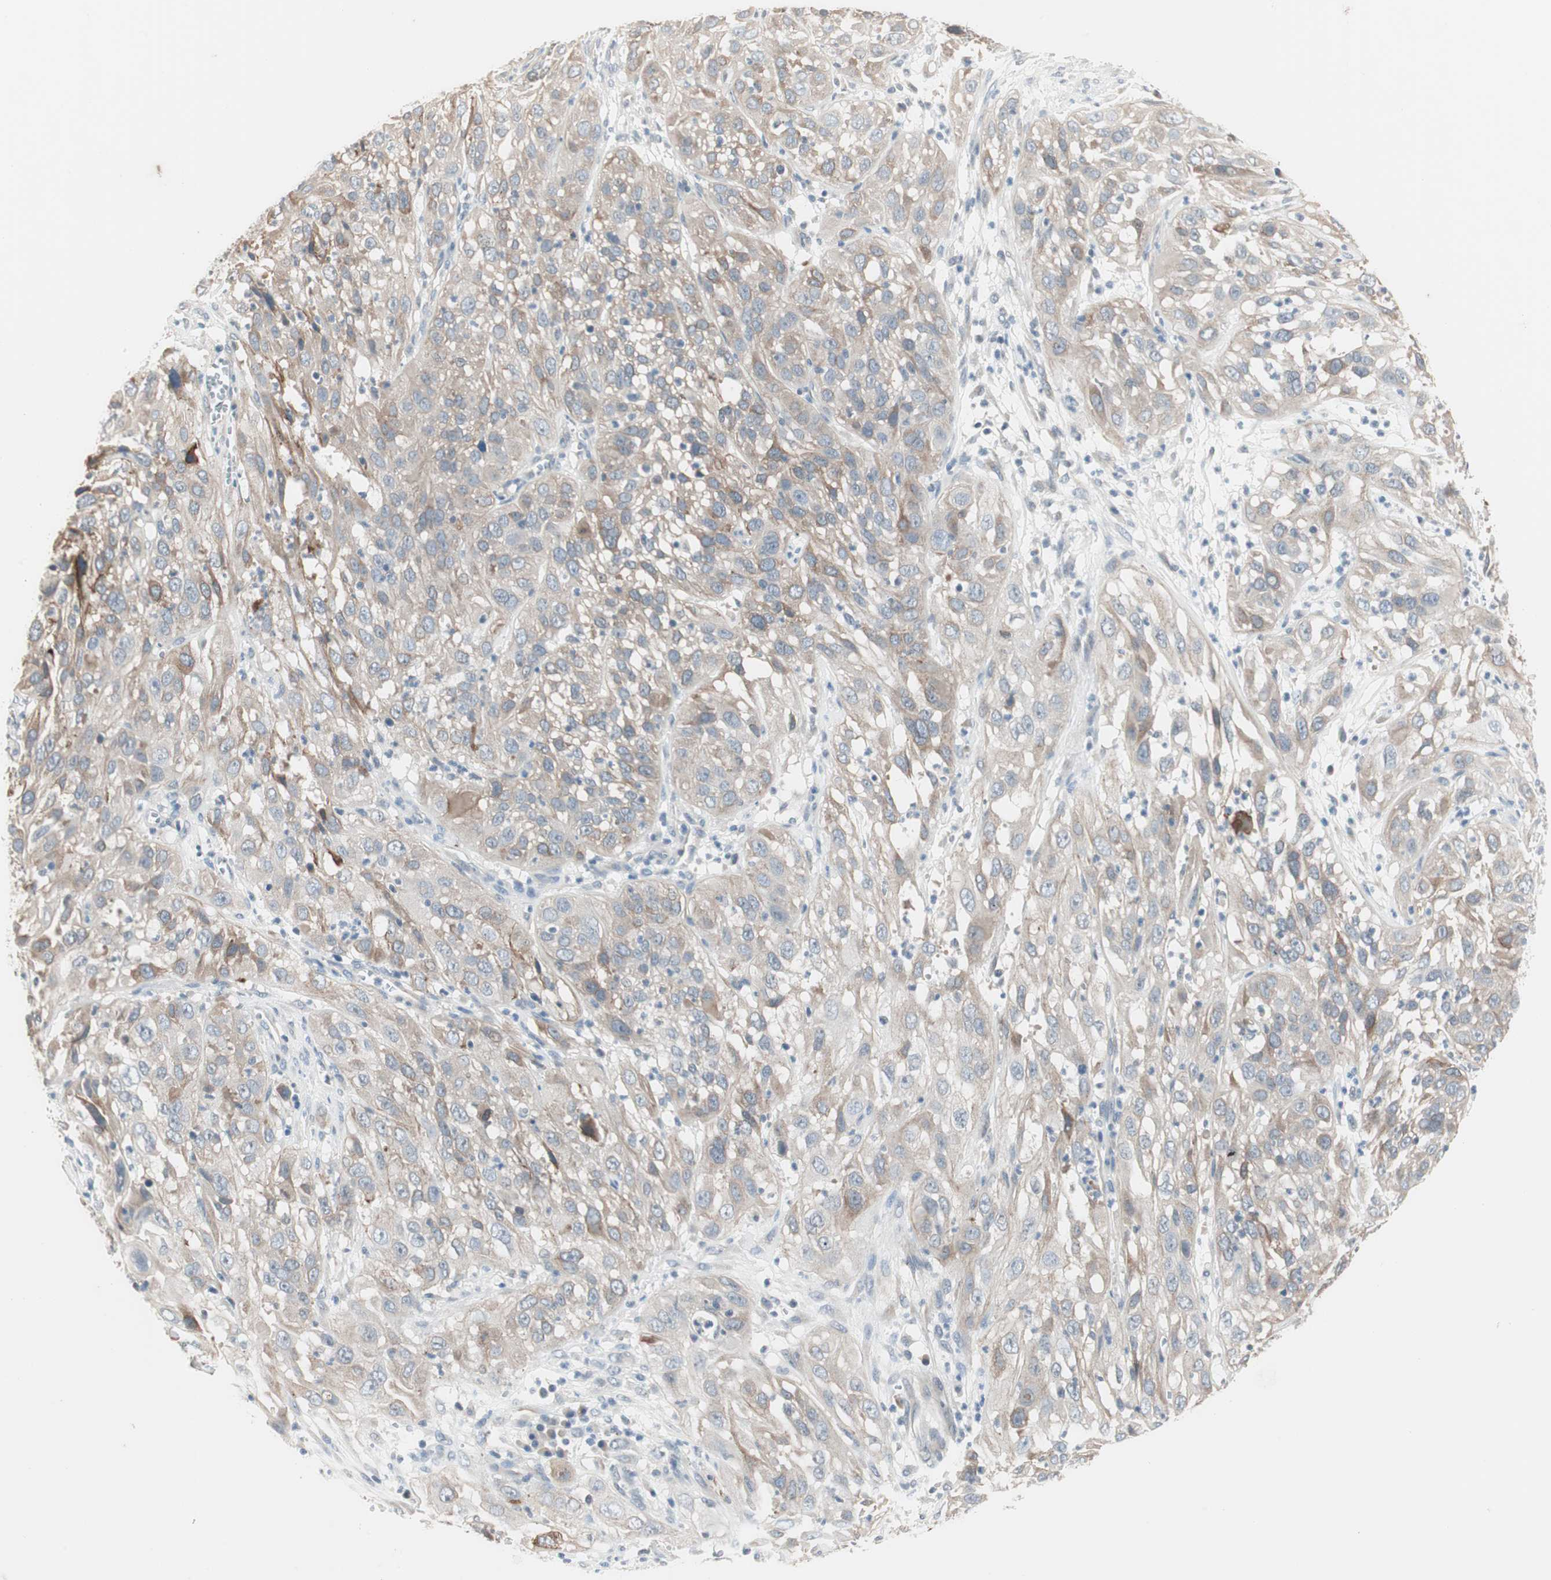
{"staining": {"intensity": "weak", "quantity": ">75%", "location": "cytoplasmic/membranous"}, "tissue": "cervical cancer", "cell_type": "Tumor cells", "image_type": "cancer", "snomed": [{"axis": "morphology", "description": "Squamous cell carcinoma, NOS"}, {"axis": "topography", "description": "Cervix"}], "caption": "Immunohistochemical staining of cervical cancer reveals low levels of weak cytoplasmic/membranous positivity in about >75% of tumor cells. The staining was performed using DAB to visualize the protein expression in brown, while the nuclei were stained in blue with hematoxylin (Magnification: 20x).", "gene": "ITGB4", "patient": {"sex": "female", "age": 32}}